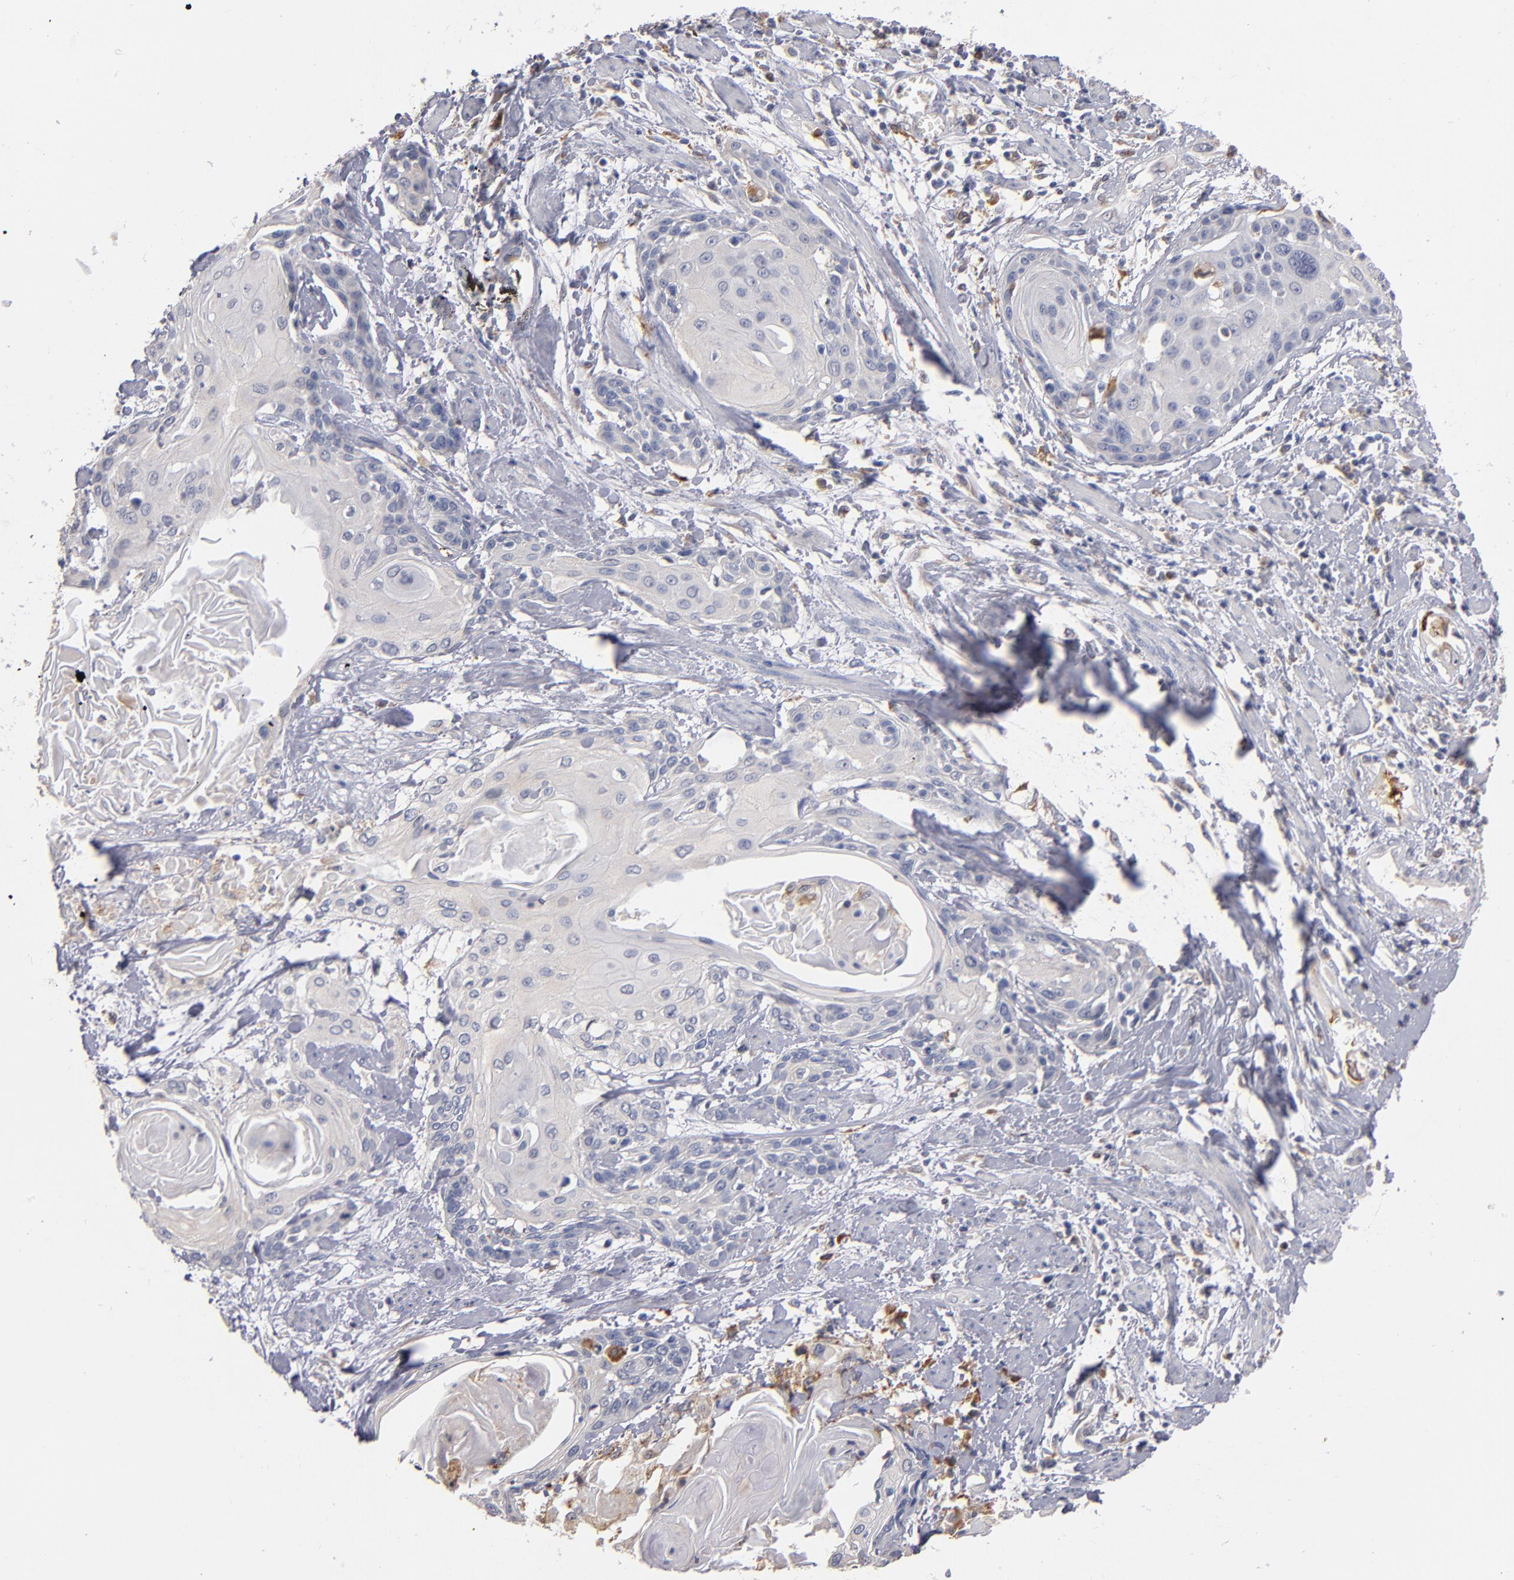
{"staining": {"intensity": "negative", "quantity": "none", "location": "none"}, "tissue": "cervical cancer", "cell_type": "Tumor cells", "image_type": "cancer", "snomed": [{"axis": "morphology", "description": "Squamous cell carcinoma, NOS"}, {"axis": "topography", "description": "Cervix"}], "caption": "Squamous cell carcinoma (cervical) was stained to show a protein in brown. There is no significant positivity in tumor cells. (DAB immunohistochemistry (IHC) visualized using brightfield microscopy, high magnification).", "gene": "SELP", "patient": {"sex": "female", "age": 57}}